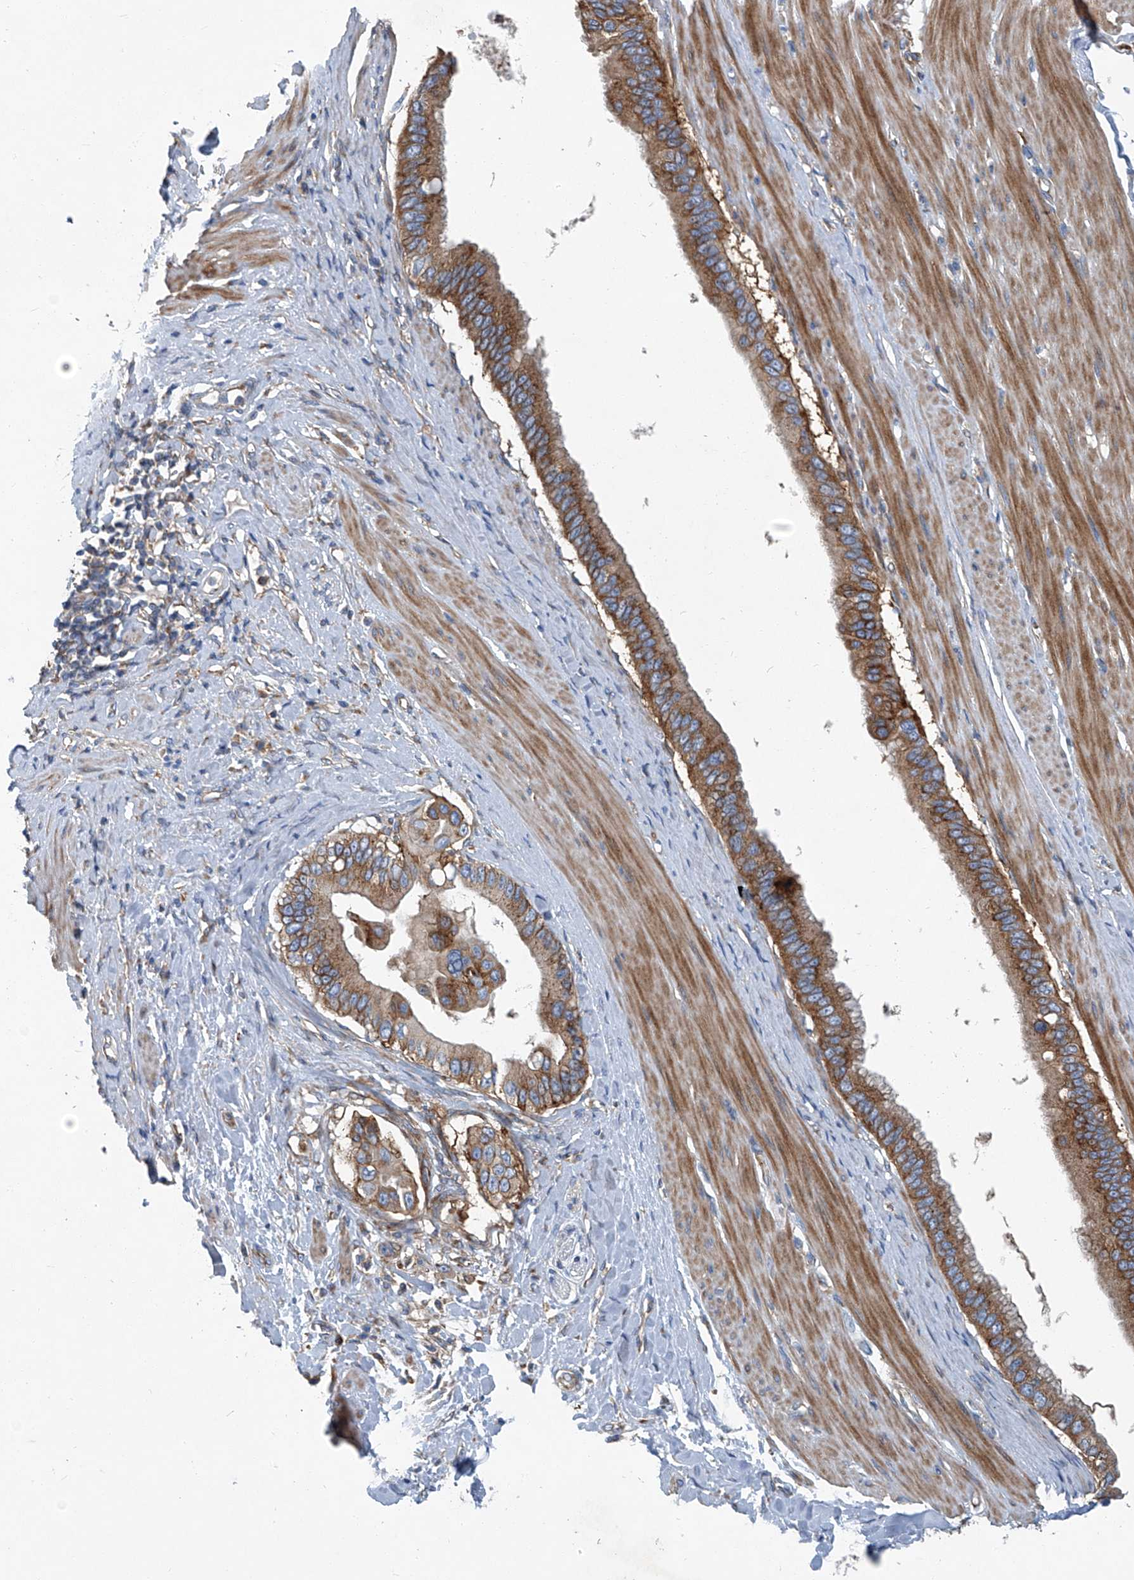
{"staining": {"intensity": "moderate", "quantity": ">75%", "location": "cytoplasmic/membranous"}, "tissue": "pancreatic cancer", "cell_type": "Tumor cells", "image_type": "cancer", "snomed": [{"axis": "morphology", "description": "Adenocarcinoma, NOS"}, {"axis": "topography", "description": "Pancreas"}], "caption": "The photomicrograph demonstrates immunohistochemical staining of adenocarcinoma (pancreatic). There is moderate cytoplasmic/membranous positivity is appreciated in approximately >75% of tumor cells. (IHC, brightfield microscopy, high magnification).", "gene": "PIGH", "patient": {"sex": "female", "age": 56}}